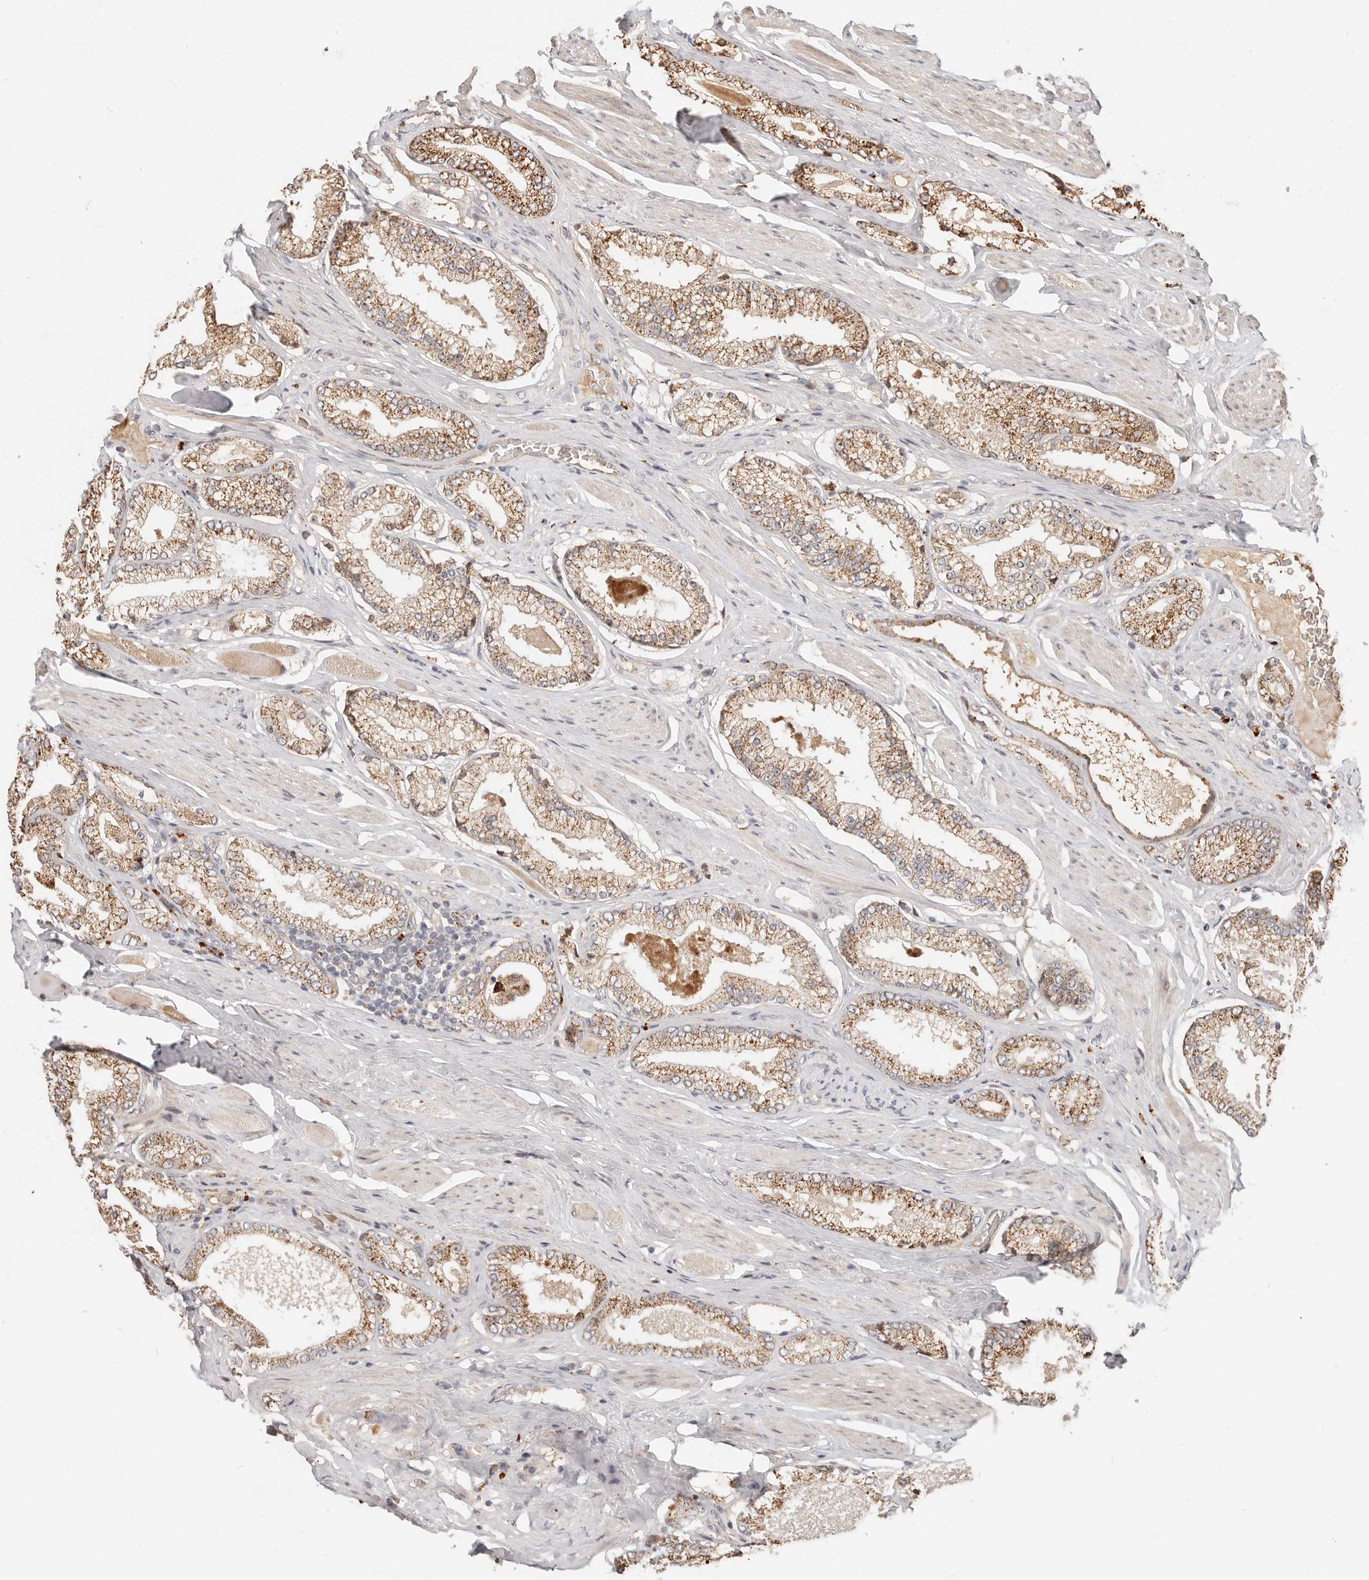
{"staining": {"intensity": "moderate", "quantity": ">75%", "location": "cytoplasmic/membranous"}, "tissue": "prostate cancer", "cell_type": "Tumor cells", "image_type": "cancer", "snomed": [{"axis": "morphology", "description": "Adenocarcinoma, Low grade"}, {"axis": "topography", "description": "Prostate"}], "caption": "Immunohistochemical staining of human prostate low-grade adenocarcinoma exhibits moderate cytoplasmic/membranous protein staining in approximately >75% of tumor cells.", "gene": "ZRANB1", "patient": {"sex": "male", "age": 71}}